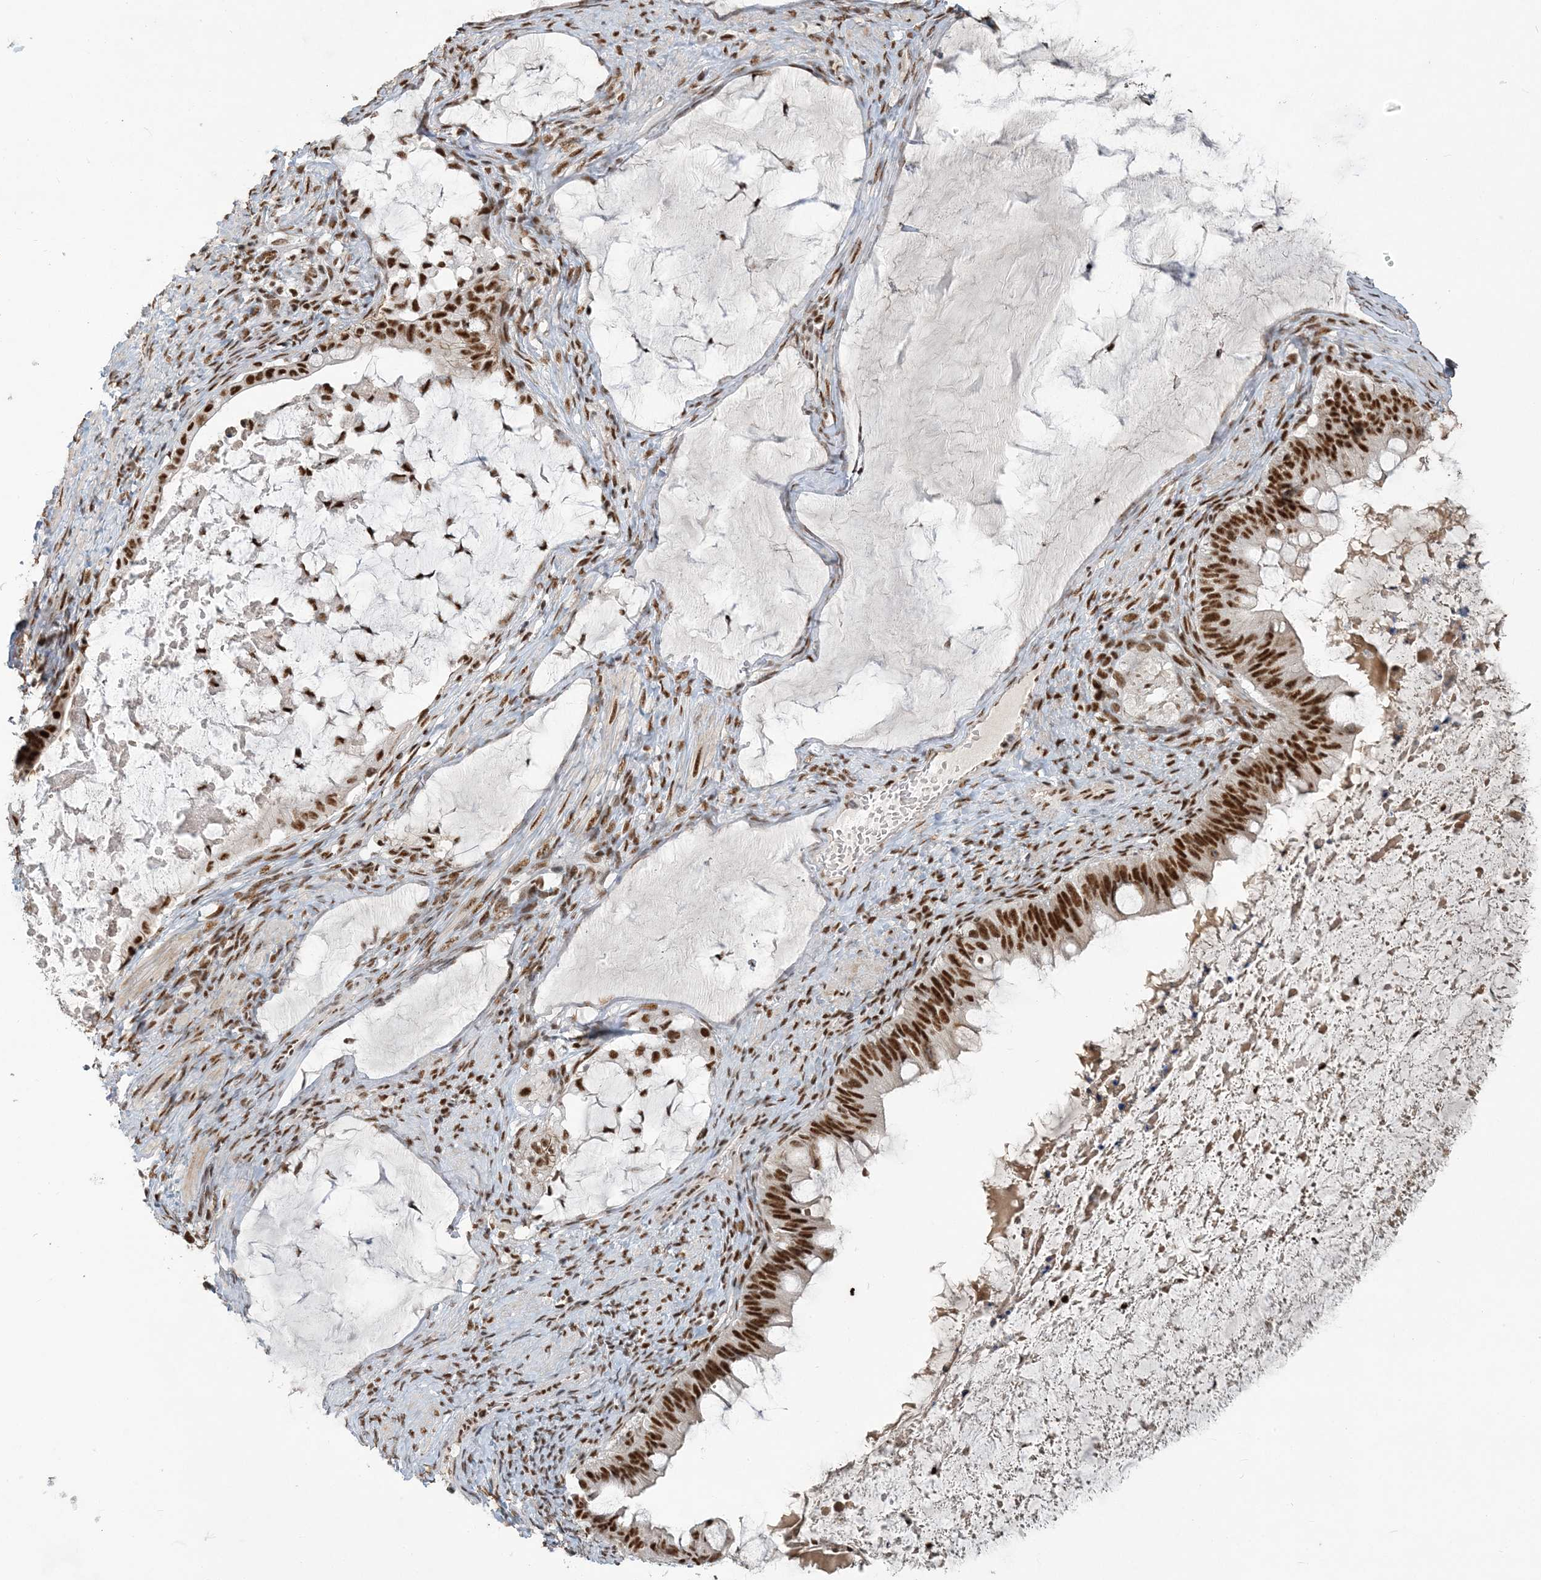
{"staining": {"intensity": "strong", "quantity": ">75%", "location": "nuclear"}, "tissue": "ovarian cancer", "cell_type": "Tumor cells", "image_type": "cancer", "snomed": [{"axis": "morphology", "description": "Cystadenocarcinoma, mucinous, NOS"}, {"axis": "topography", "description": "Ovary"}], "caption": "Immunohistochemical staining of human ovarian cancer displays high levels of strong nuclear staining in about >75% of tumor cells.", "gene": "PLRG1", "patient": {"sex": "female", "age": 61}}